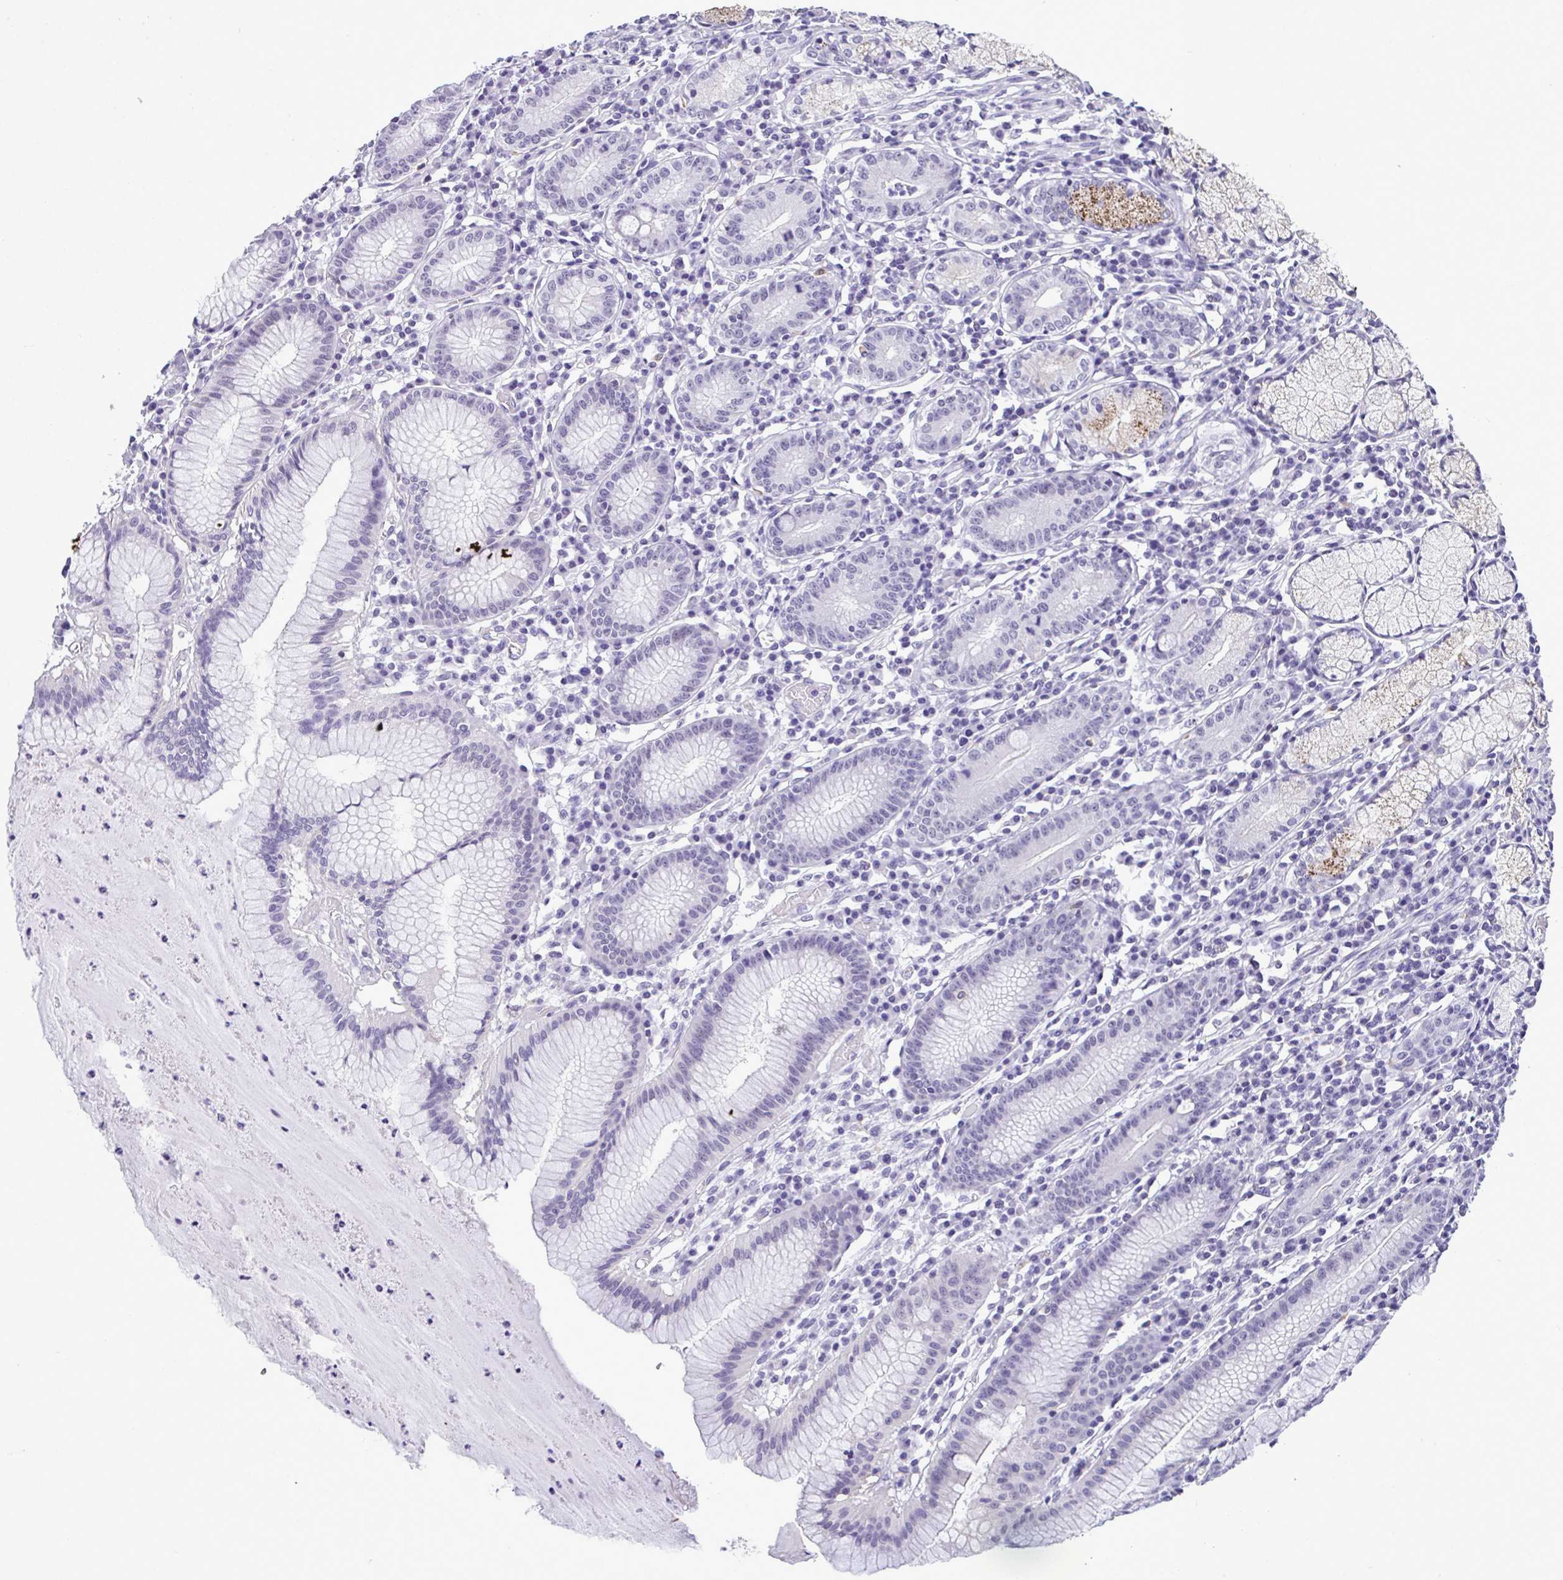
{"staining": {"intensity": "moderate", "quantity": "<25%", "location": "cytoplasmic/membranous"}, "tissue": "stomach", "cell_type": "Glandular cells", "image_type": "normal", "snomed": [{"axis": "morphology", "description": "Normal tissue, NOS"}, {"axis": "topography", "description": "Stomach"}], "caption": "A high-resolution photomicrograph shows immunohistochemistry (IHC) staining of unremarkable stomach, which exhibits moderate cytoplasmic/membranous expression in approximately <25% of glandular cells.", "gene": "YBX2", "patient": {"sex": "male", "age": 55}}